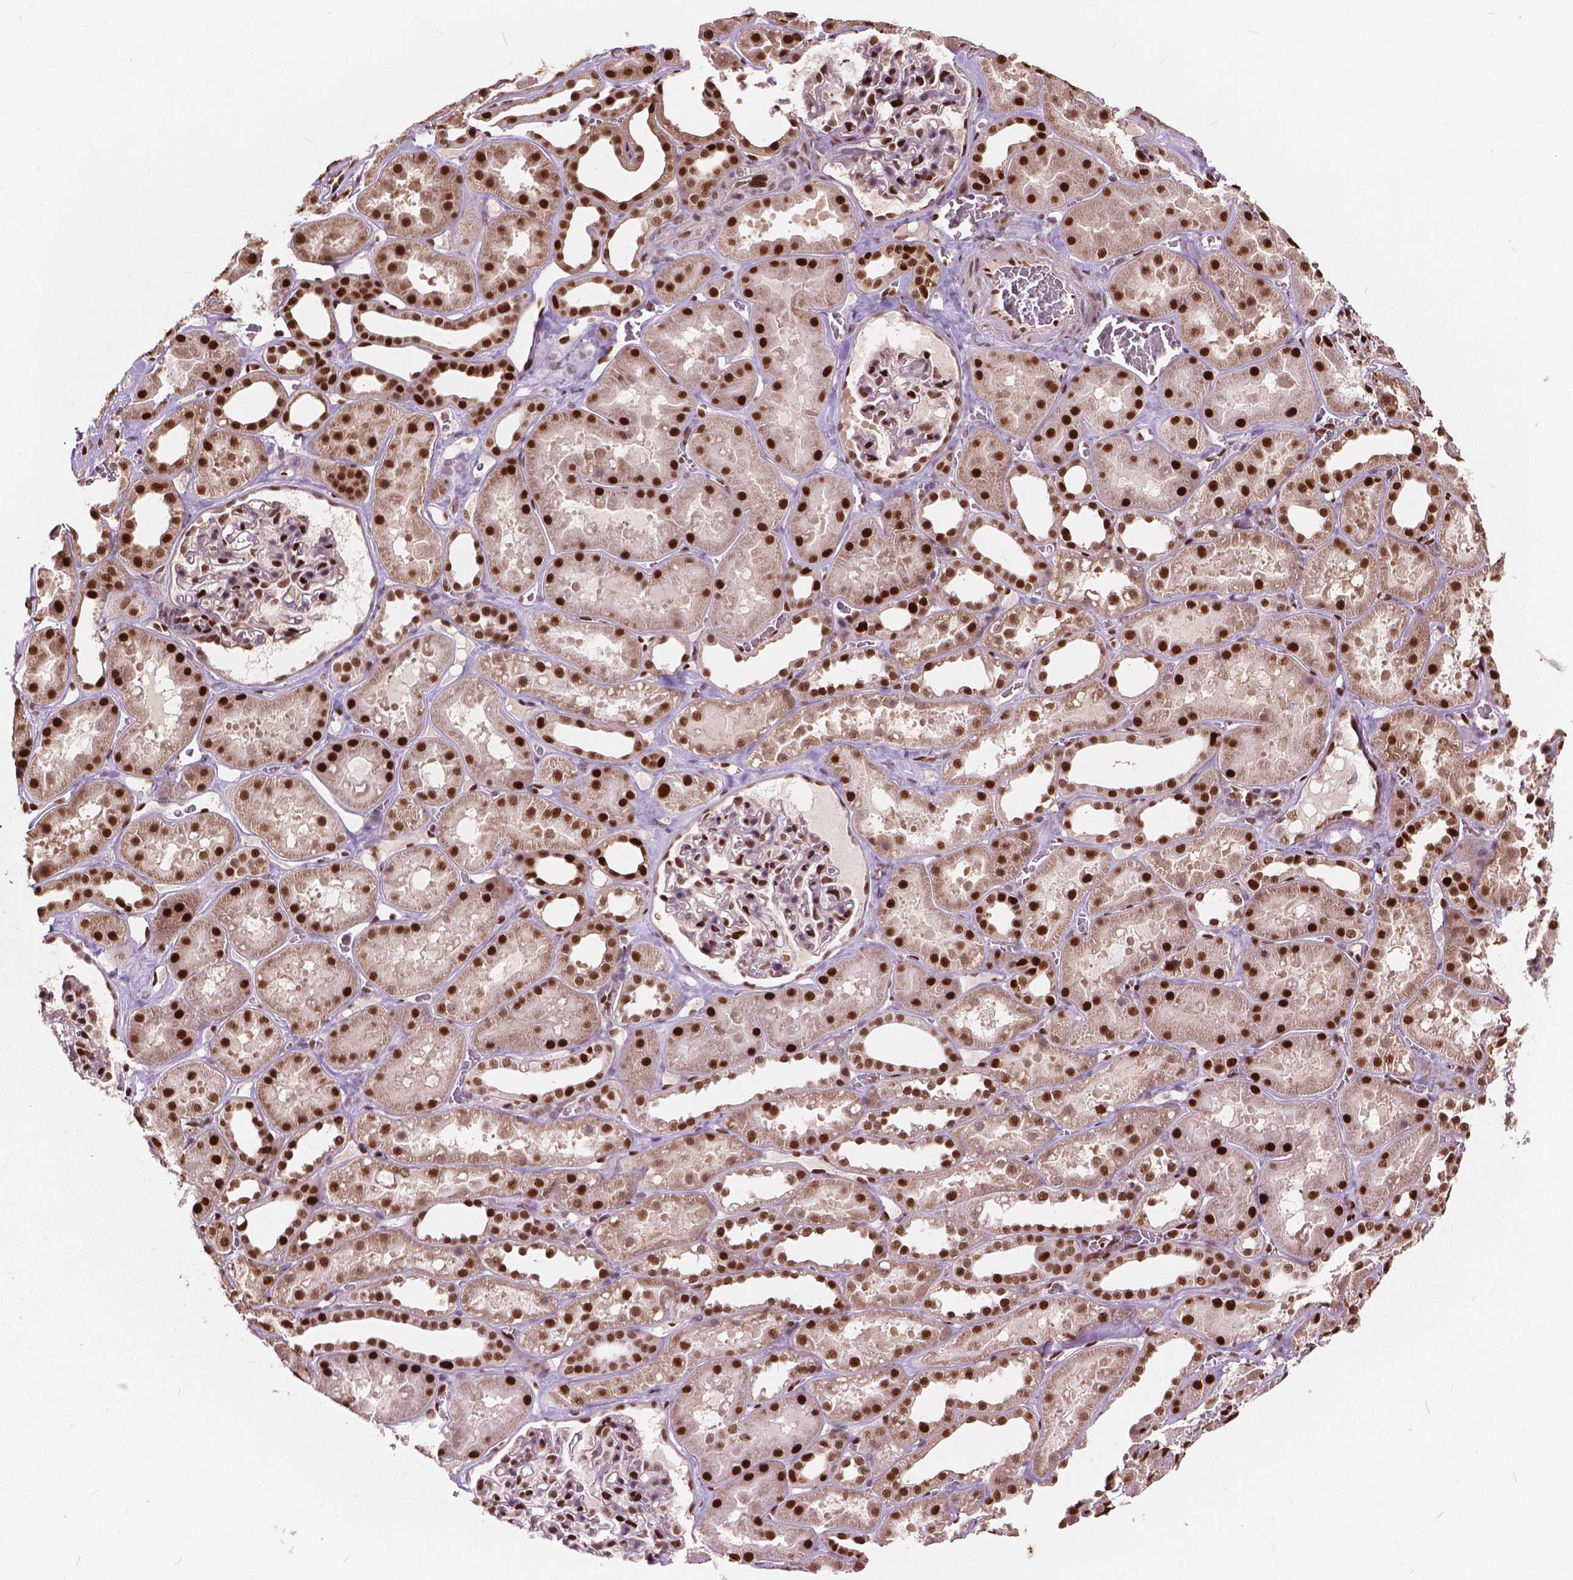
{"staining": {"intensity": "strong", "quantity": "25%-75%", "location": "nuclear"}, "tissue": "kidney", "cell_type": "Cells in glomeruli", "image_type": "normal", "snomed": [{"axis": "morphology", "description": "Normal tissue, NOS"}, {"axis": "topography", "description": "Kidney"}], "caption": "Protein expression analysis of normal kidney exhibits strong nuclear staining in about 25%-75% of cells in glomeruli. Nuclei are stained in blue.", "gene": "ANP32A", "patient": {"sex": "female", "age": 41}}